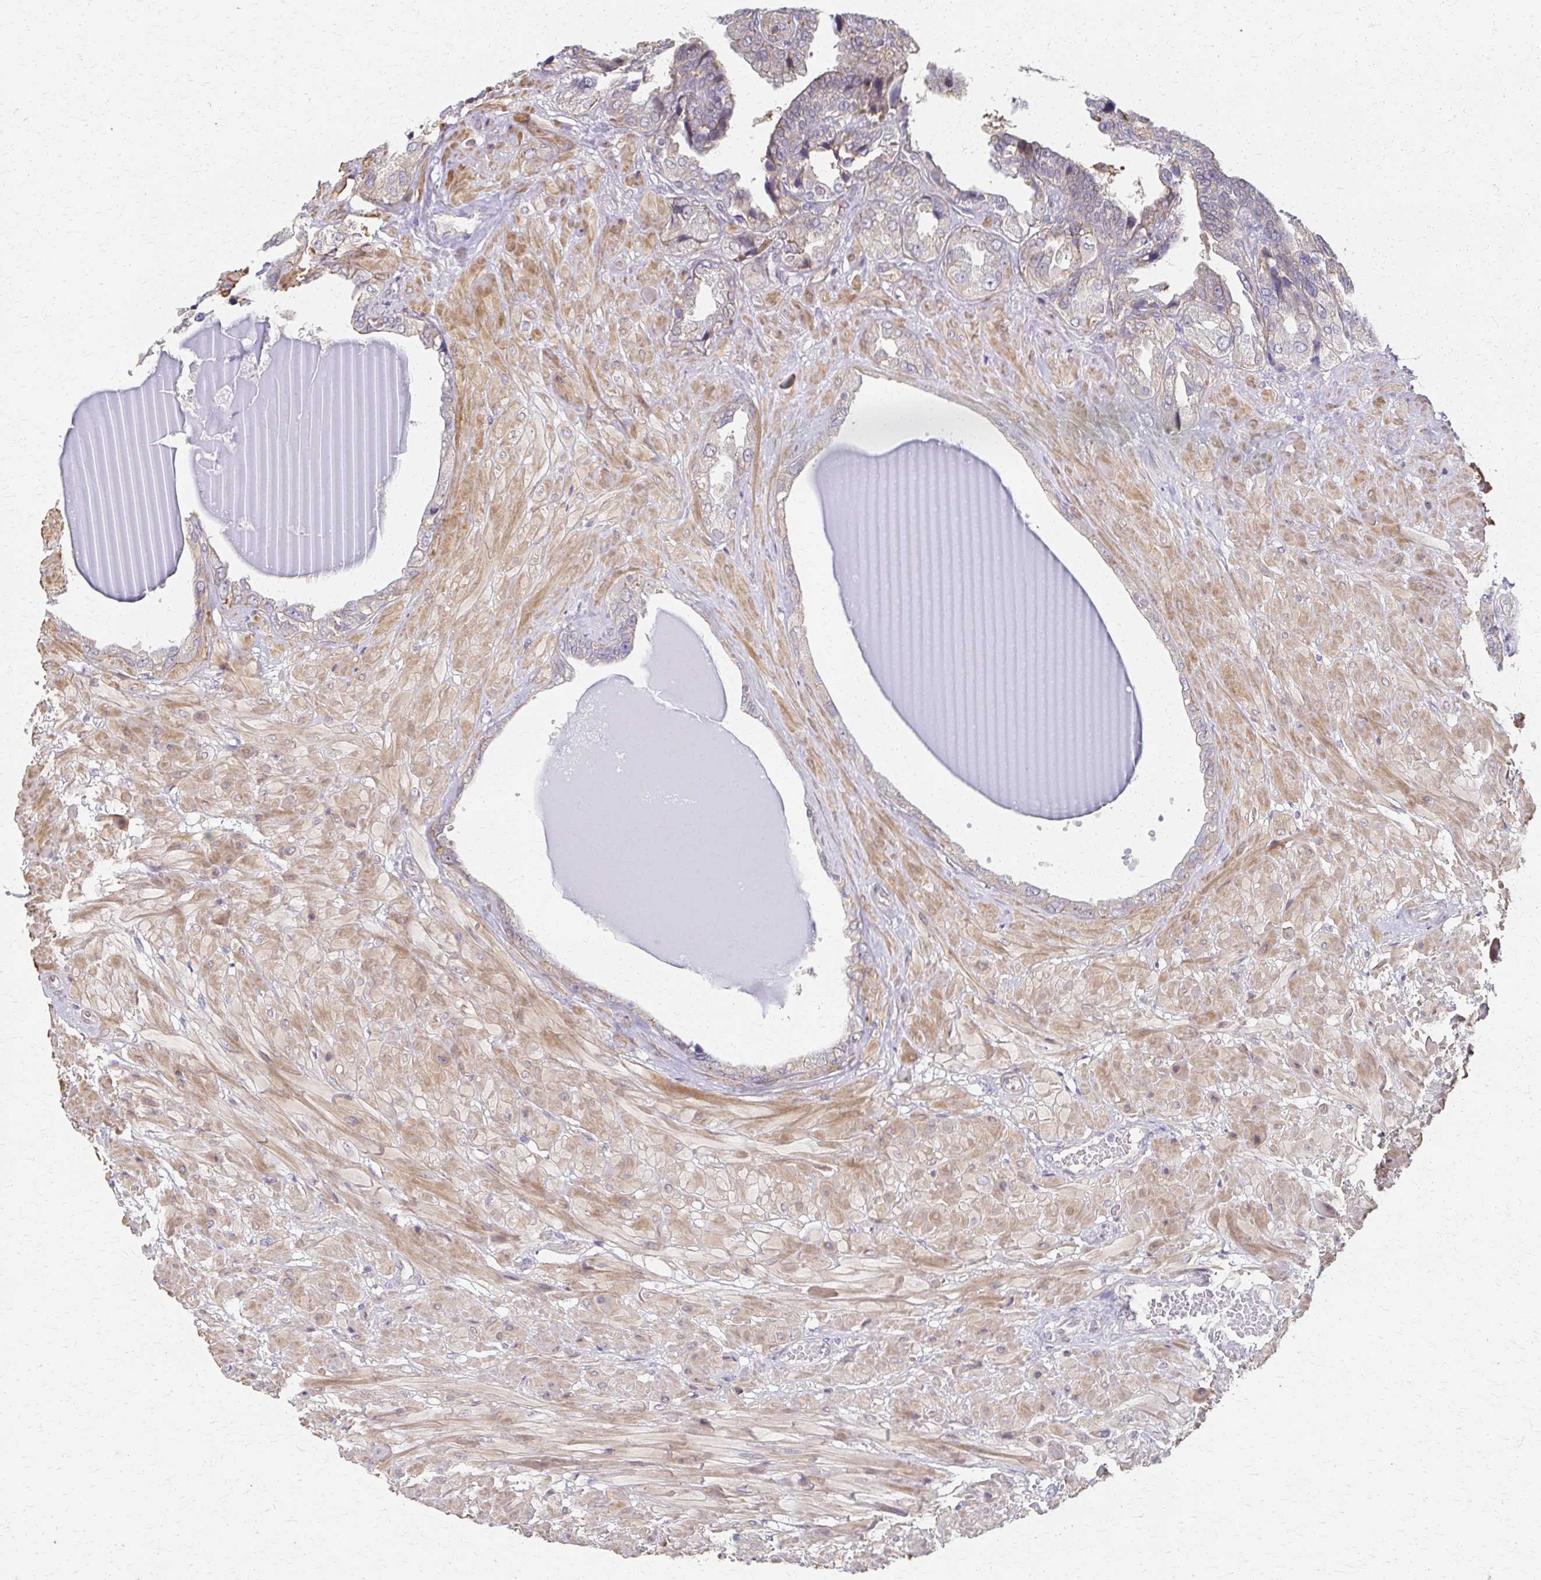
{"staining": {"intensity": "weak", "quantity": "25%-75%", "location": "cytoplasmic/membranous"}, "tissue": "seminal vesicle", "cell_type": "Glandular cells", "image_type": "normal", "snomed": [{"axis": "morphology", "description": "Normal tissue, NOS"}, {"axis": "topography", "description": "Seminal veicle"}], "caption": "The histopathology image shows staining of unremarkable seminal vesicle, revealing weak cytoplasmic/membranous protein expression (brown color) within glandular cells.", "gene": "EOLA1", "patient": {"sex": "male", "age": 55}}